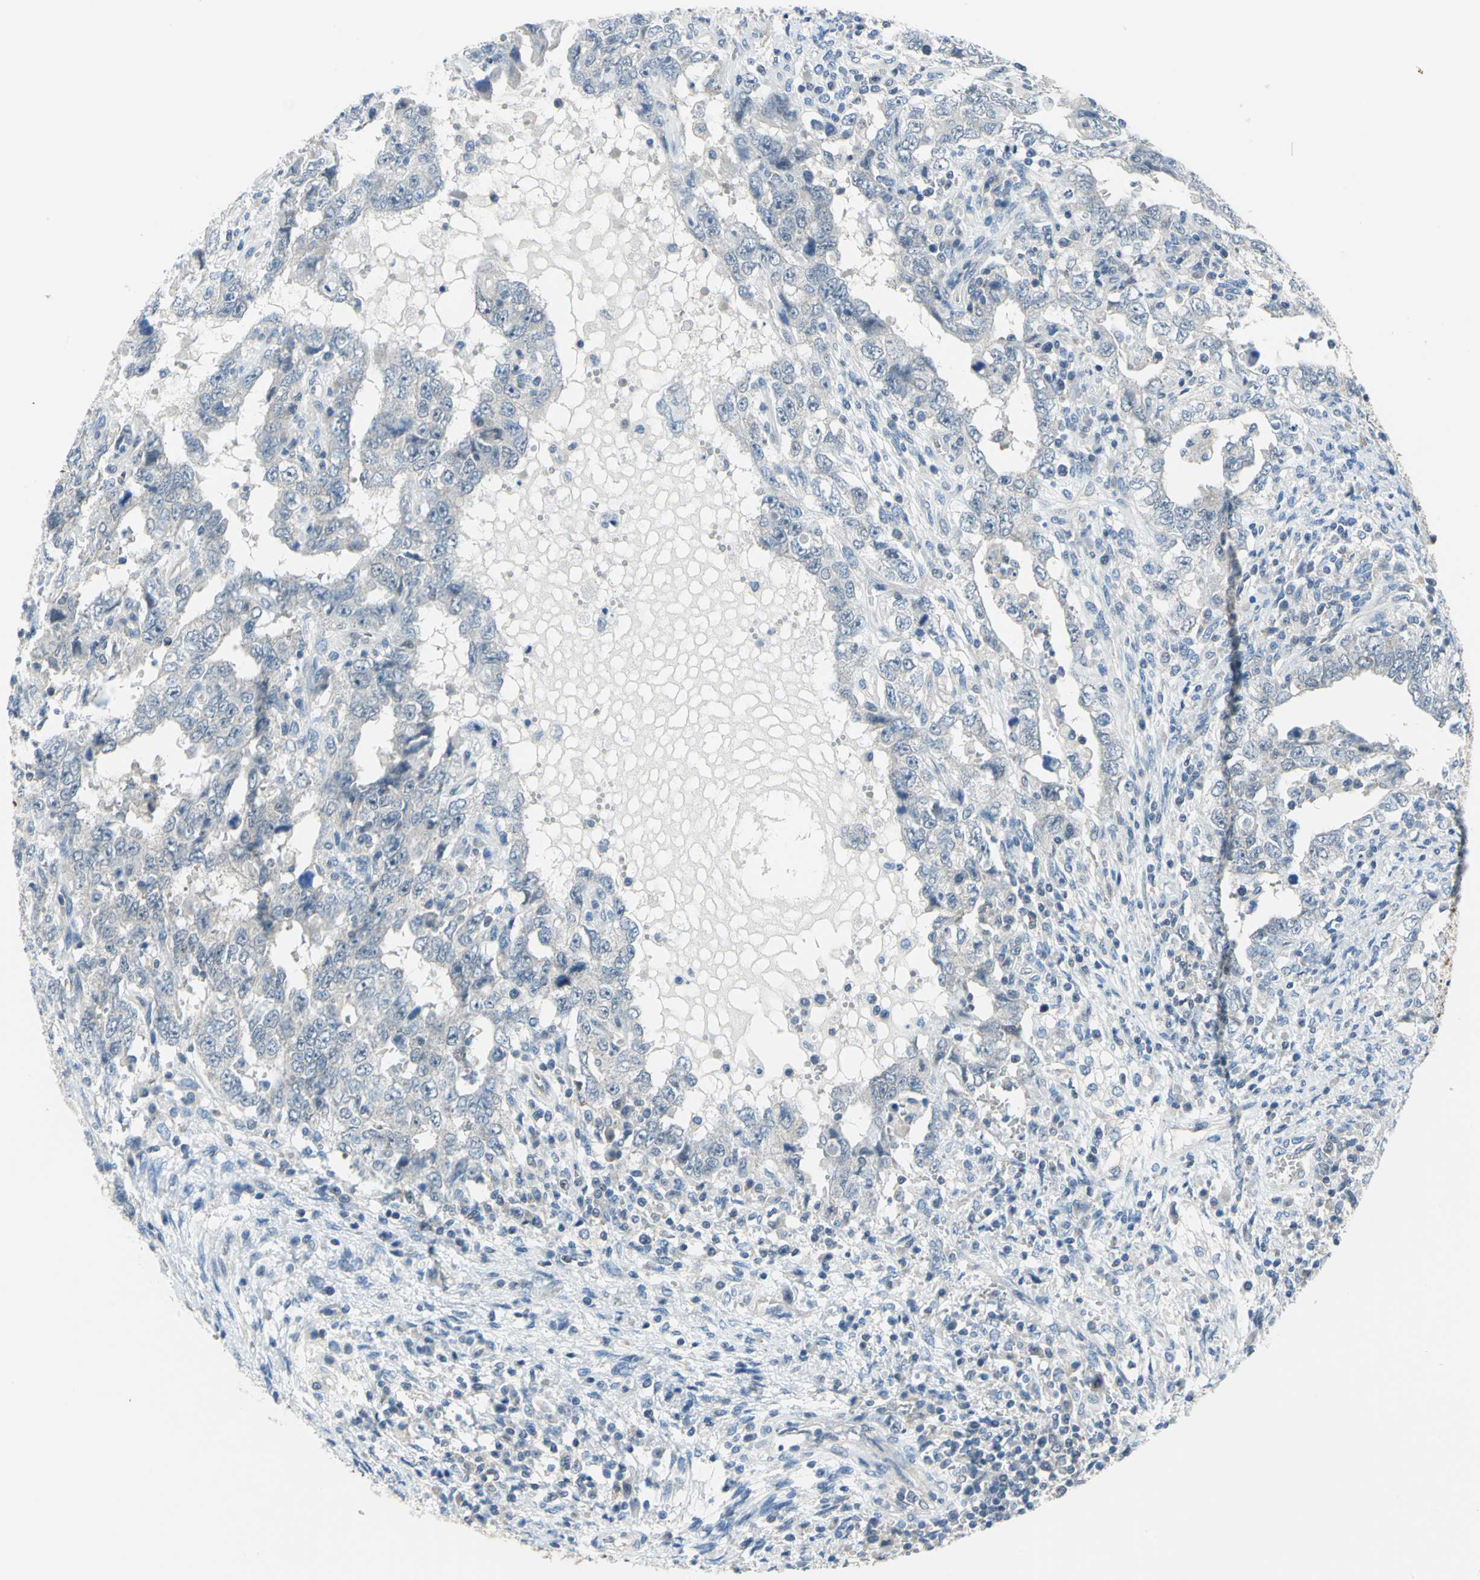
{"staining": {"intensity": "negative", "quantity": "none", "location": "none"}, "tissue": "testis cancer", "cell_type": "Tumor cells", "image_type": "cancer", "snomed": [{"axis": "morphology", "description": "Carcinoma, Embryonal, NOS"}, {"axis": "topography", "description": "Testis"}], "caption": "DAB (3,3'-diaminobenzidine) immunohistochemical staining of human embryonal carcinoma (testis) reveals no significant positivity in tumor cells.", "gene": "PIN1", "patient": {"sex": "male", "age": 26}}